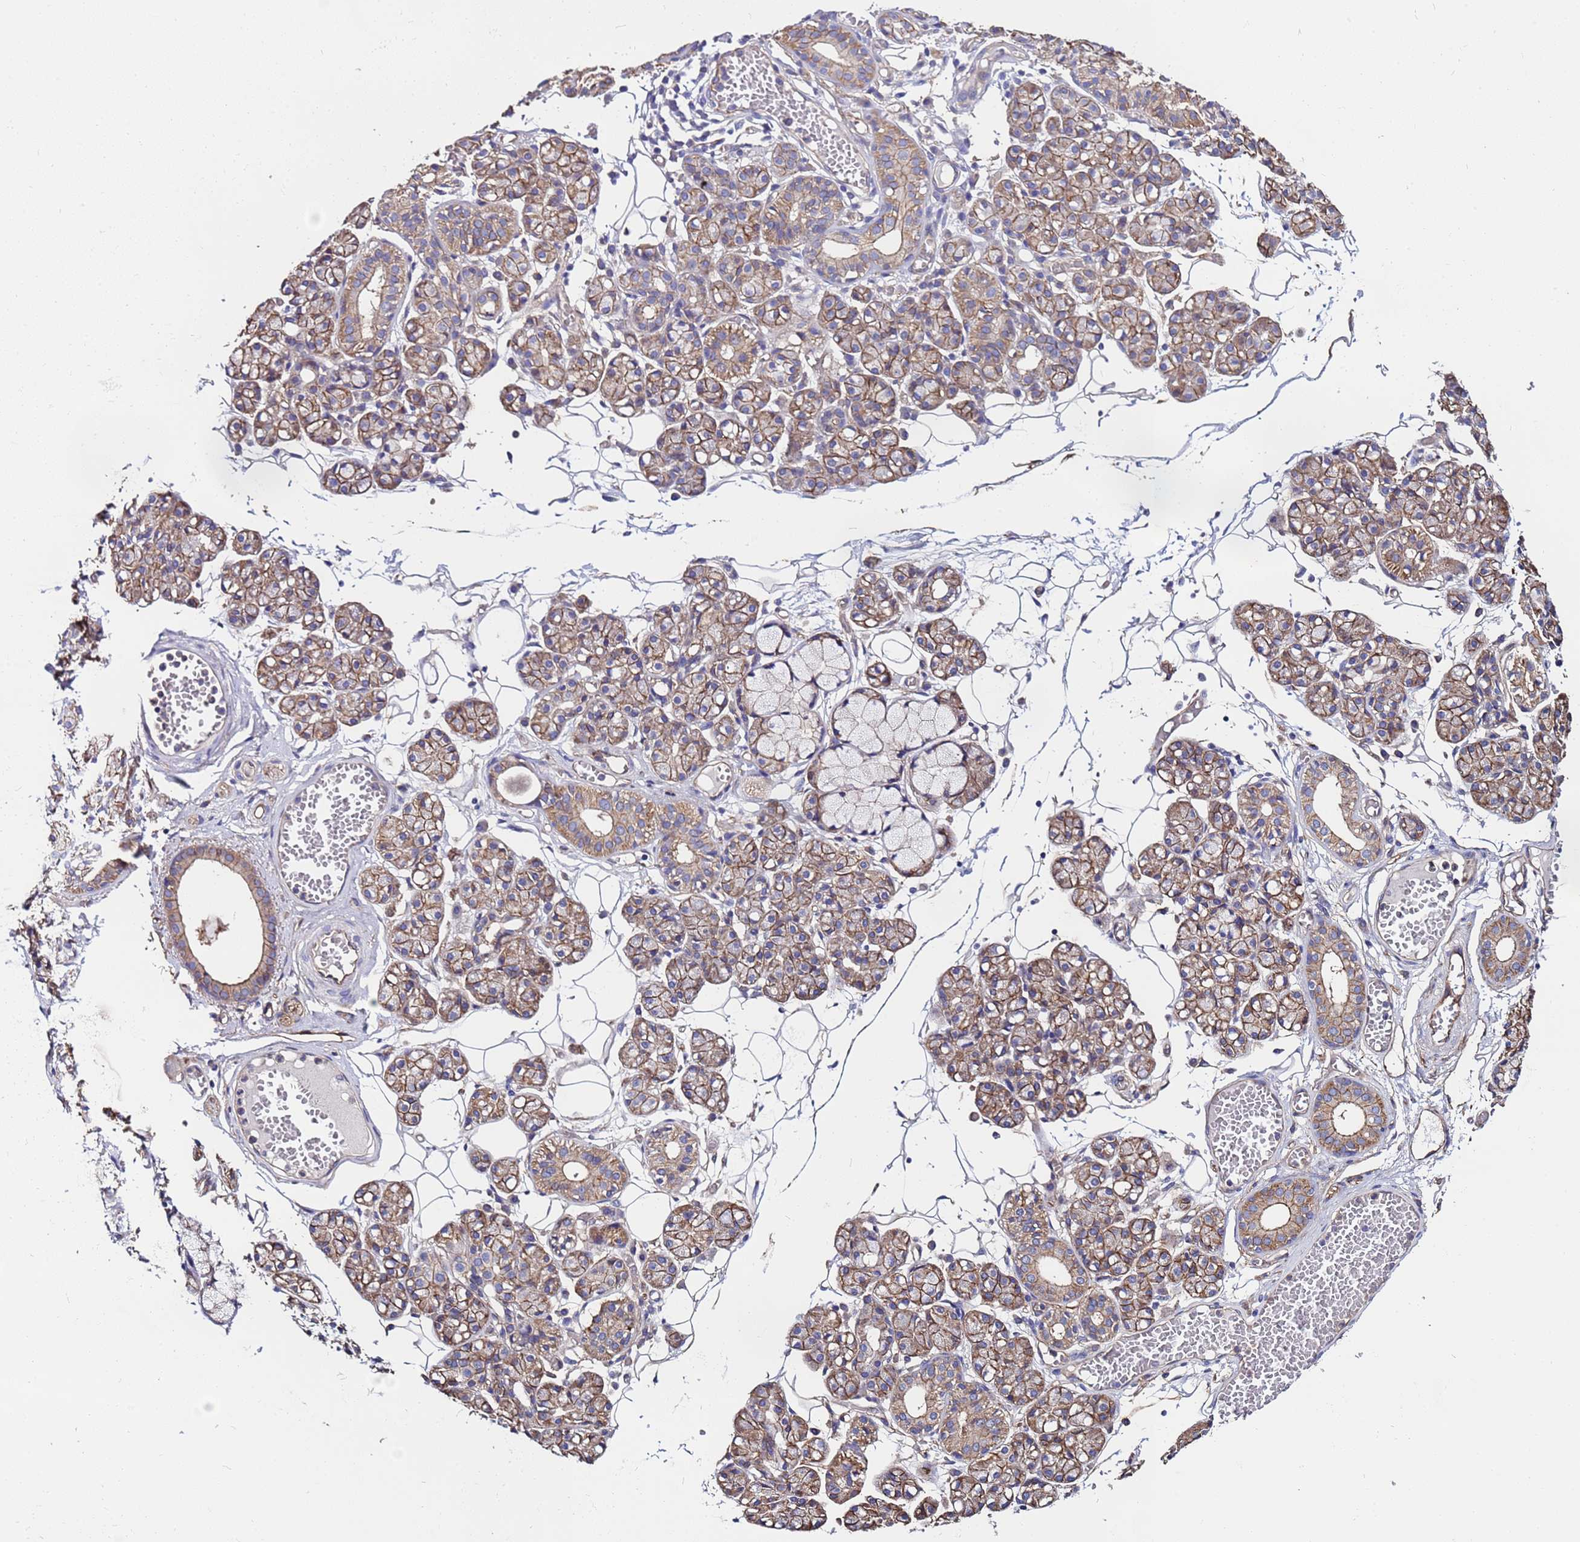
{"staining": {"intensity": "moderate", "quantity": ">75%", "location": "cytoplasmic/membranous"}, "tissue": "salivary gland", "cell_type": "Glandular cells", "image_type": "normal", "snomed": [{"axis": "morphology", "description": "Normal tissue, NOS"}, {"axis": "topography", "description": "Salivary gland"}], "caption": "Protein positivity by immunohistochemistry displays moderate cytoplasmic/membranous expression in about >75% of glandular cells in benign salivary gland.", "gene": "ZNF248", "patient": {"sex": "male", "age": 63}}